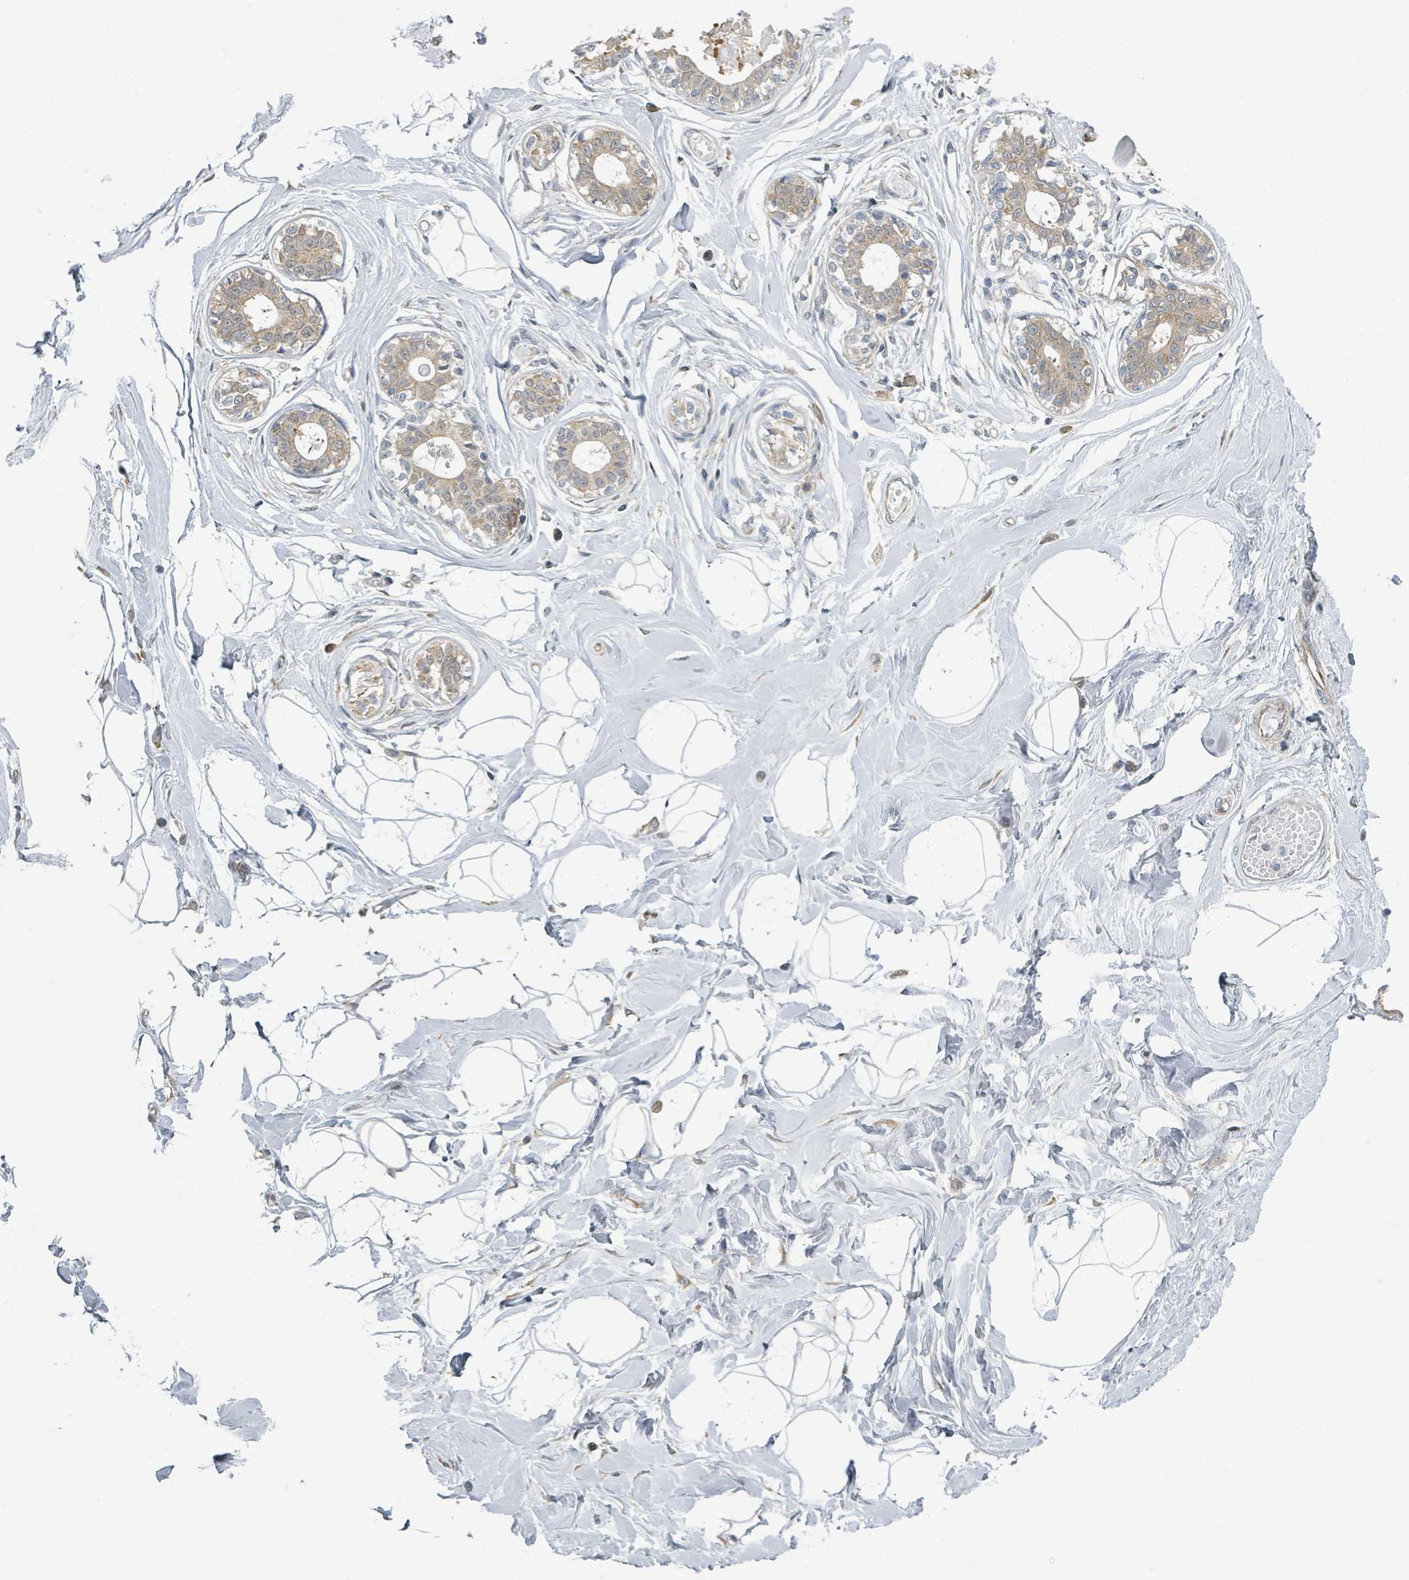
{"staining": {"intensity": "negative", "quantity": "none", "location": "none"}, "tissue": "breast", "cell_type": "Adipocytes", "image_type": "normal", "snomed": [{"axis": "morphology", "description": "Normal tissue, NOS"}, {"axis": "topography", "description": "Breast"}], "caption": "The IHC micrograph has no significant staining in adipocytes of breast.", "gene": "INTS15", "patient": {"sex": "female", "age": 45}}